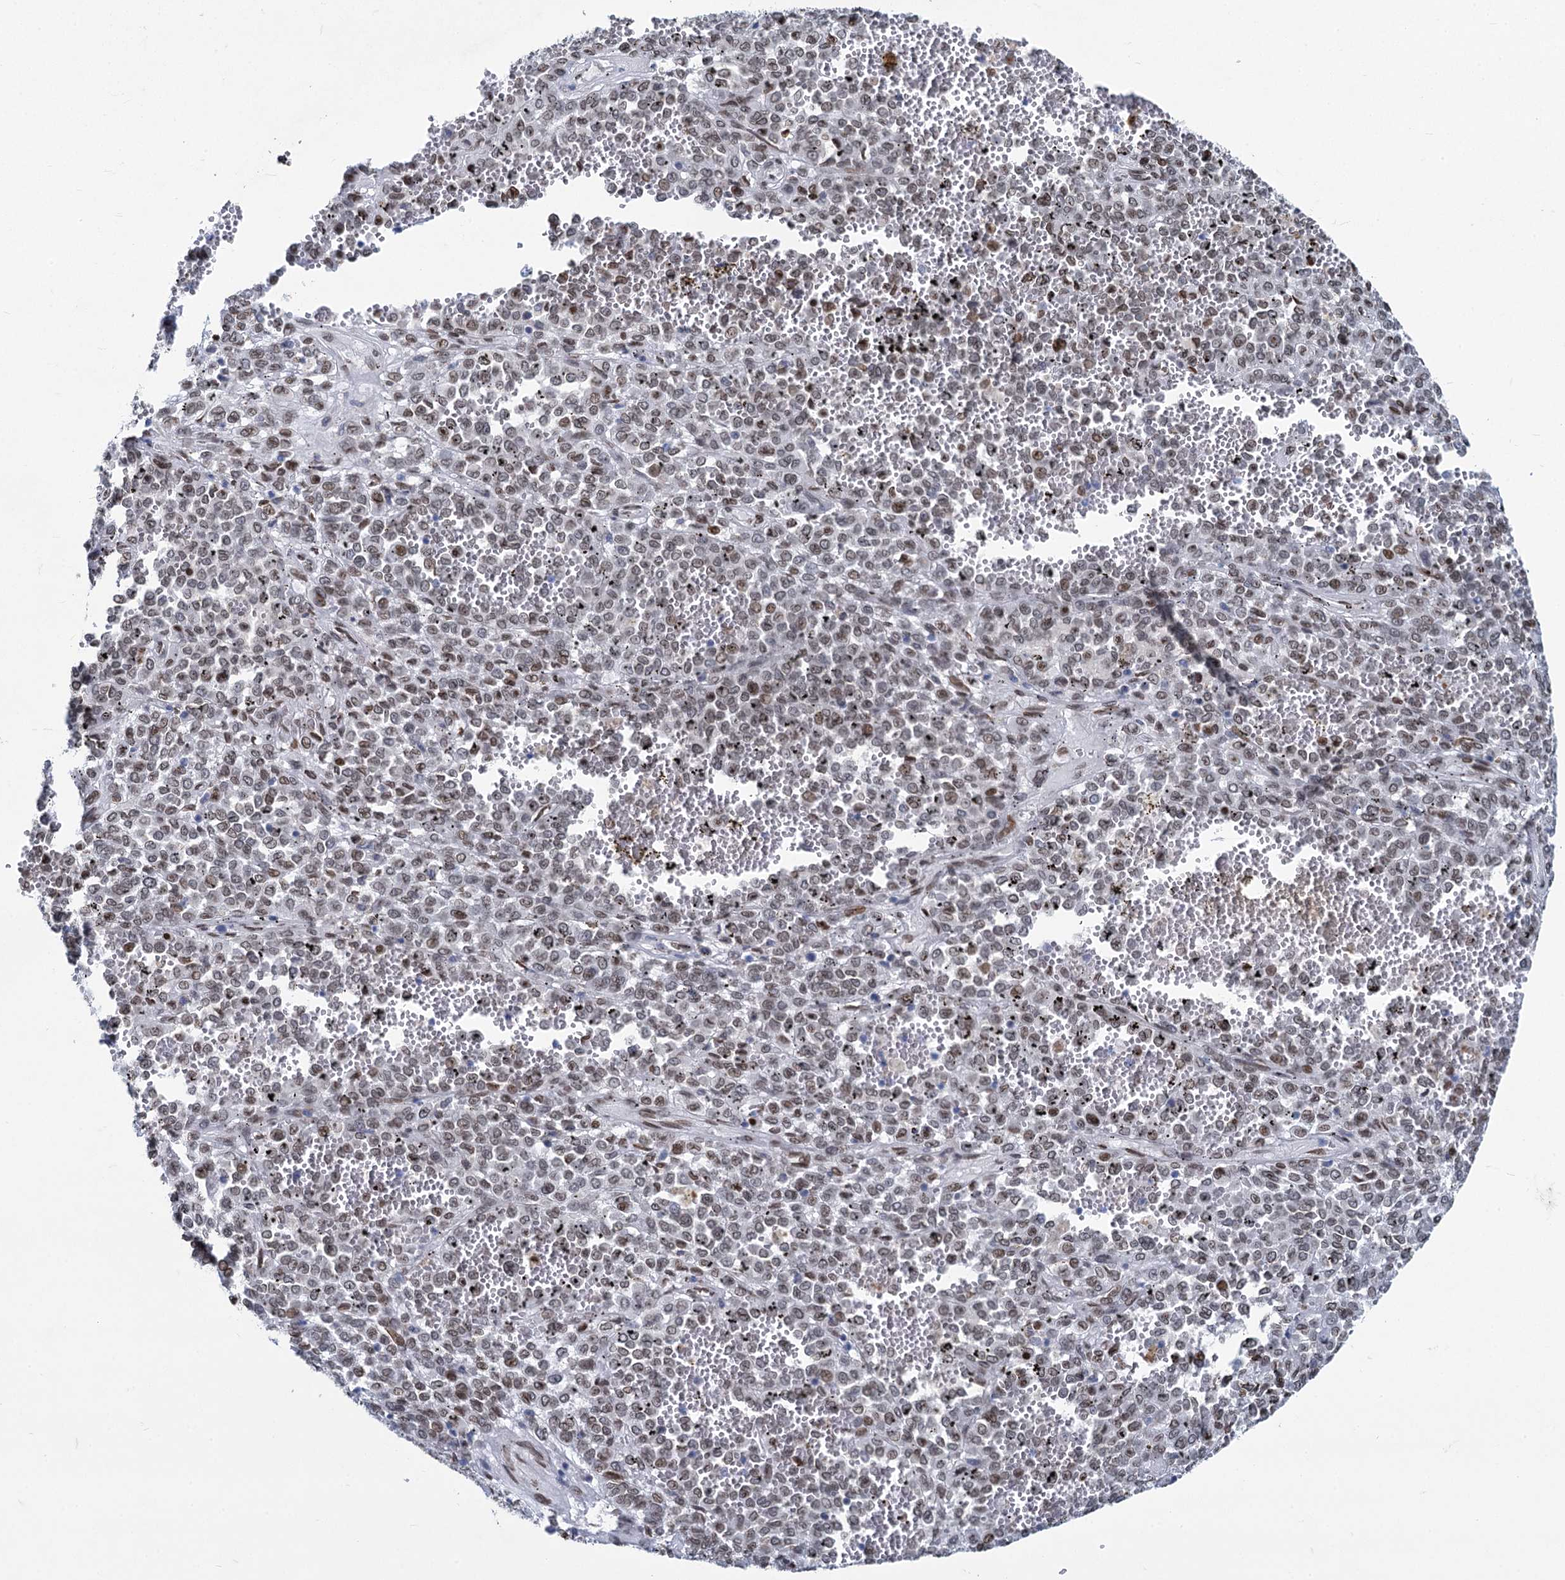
{"staining": {"intensity": "weak", "quantity": ">75%", "location": "nuclear"}, "tissue": "melanoma", "cell_type": "Tumor cells", "image_type": "cancer", "snomed": [{"axis": "morphology", "description": "Malignant melanoma, Metastatic site"}, {"axis": "topography", "description": "Pancreas"}], "caption": "IHC of malignant melanoma (metastatic site) displays low levels of weak nuclear expression in about >75% of tumor cells.", "gene": "PRSS35", "patient": {"sex": "female", "age": 30}}